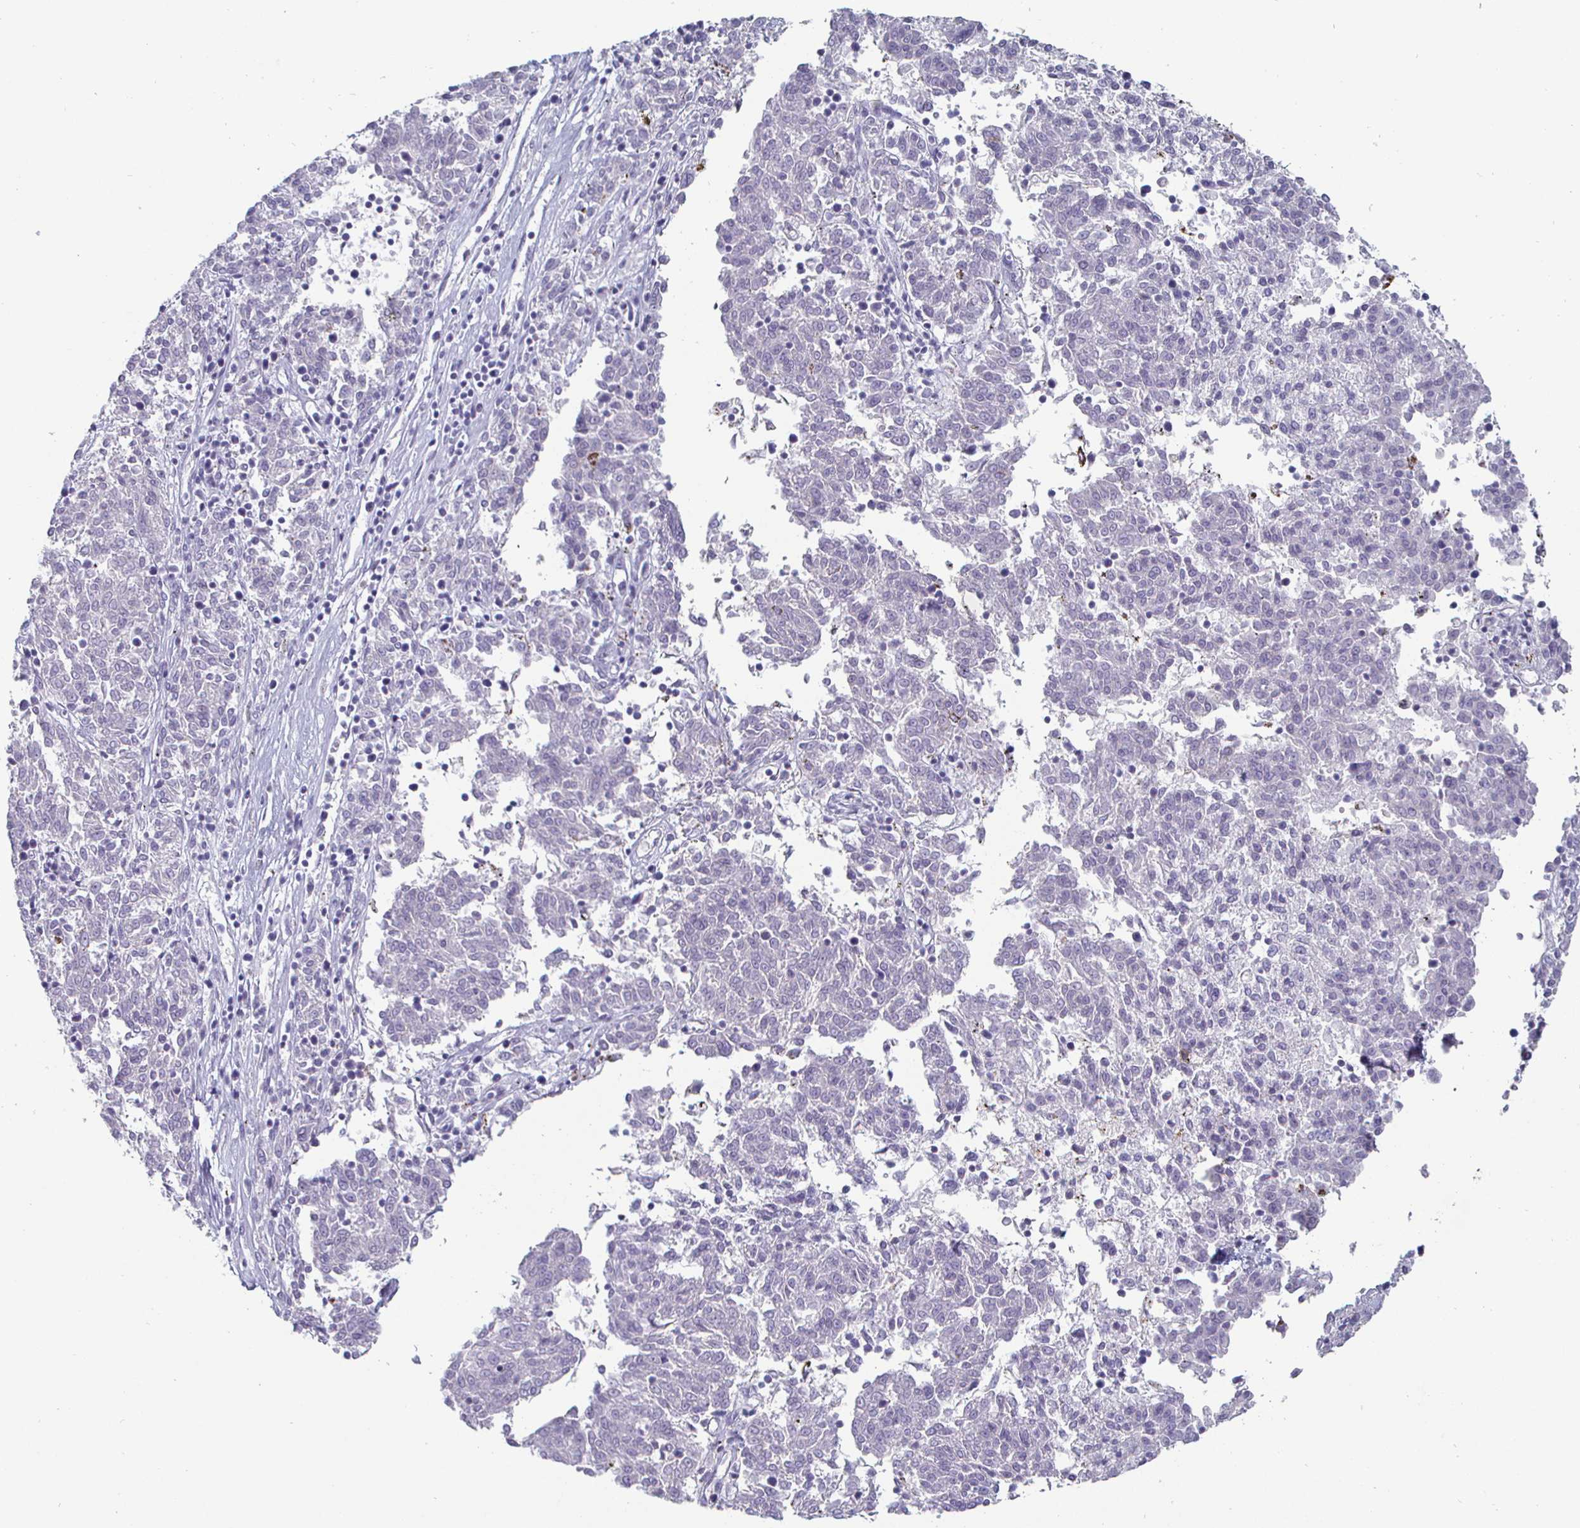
{"staining": {"intensity": "negative", "quantity": "none", "location": "none"}, "tissue": "melanoma", "cell_type": "Tumor cells", "image_type": "cancer", "snomed": [{"axis": "morphology", "description": "Malignant melanoma, NOS"}, {"axis": "topography", "description": "Skin"}], "caption": "Melanoma stained for a protein using immunohistochemistry (IHC) reveals no expression tumor cells.", "gene": "ENPP1", "patient": {"sex": "female", "age": 72}}